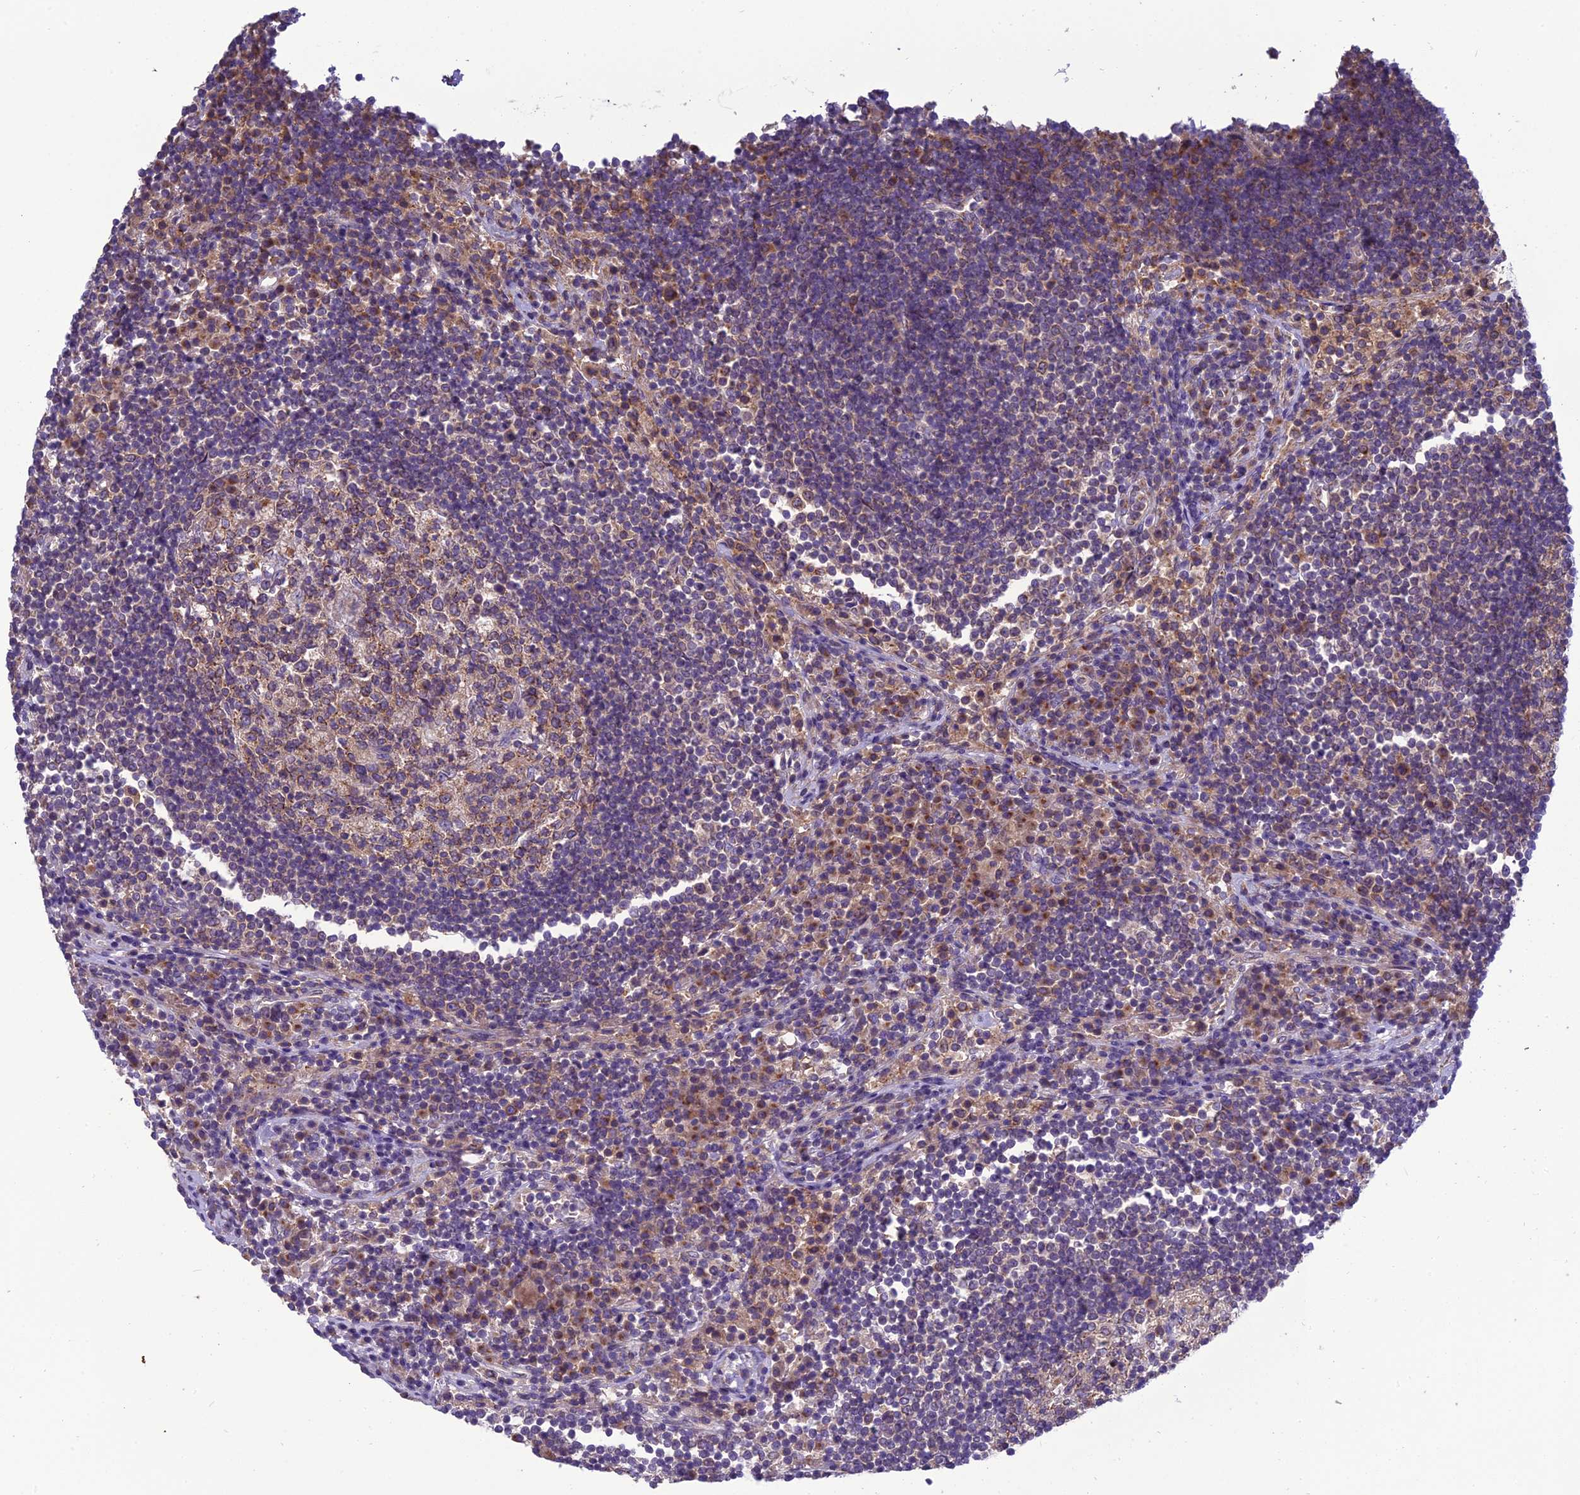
{"staining": {"intensity": "moderate", "quantity": "25%-75%", "location": "cytoplasmic/membranous"}, "tissue": "lymph node", "cell_type": "Germinal center cells", "image_type": "normal", "snomed": [{"axis": "morphology", "description": "Normal tissue, NOS"}, {"axis": "topography", "description": "Lymph node"}], "caption": "This image reveals IHC staining of normal human lymph node, with medium moderate cytoplasmic/membranous expression in approximately 25%-75% of germinal center cells.", "gene": "GOLPH3", "patient": {"sex": "female", "age": 53}}